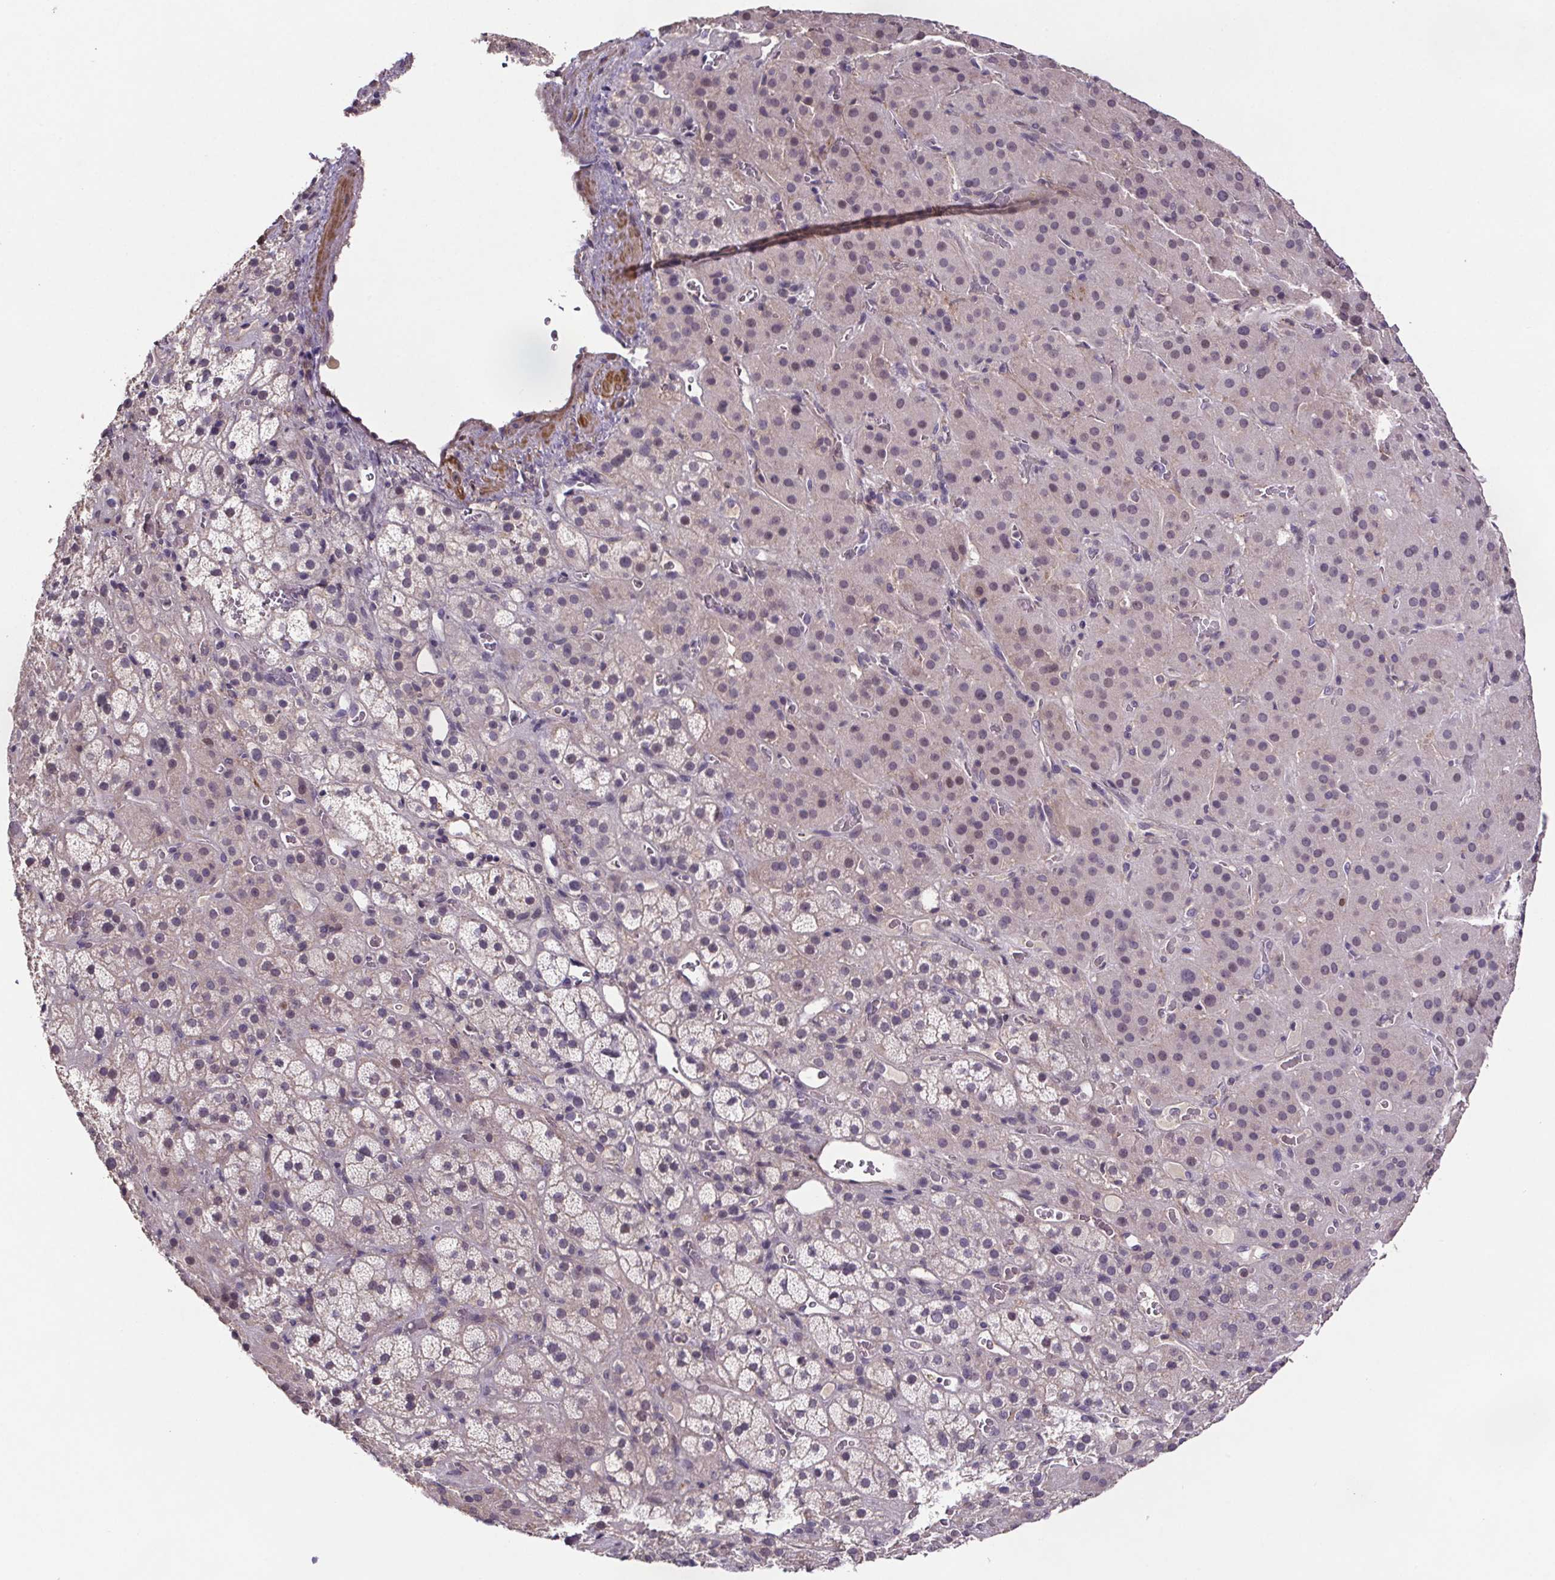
{"staining": {"intensity": "negative", "quantity": "none", "location": "none"}, "tissue": "adrenal gland", "cell_type": "Glandular cells", "image_type": "normal", "snomed": [{"axis": "morphology", "description": "Normal tissue, NOS"}, {"axis": "topography", "description": "Adrenal gland"}], "caption": "IHC of normal human adrenal gland exhibits no positivity in glandular cells. (DAB (3,3'-diaminobenzidine) IHC visualized using brightfield microscopy, high magnification).", "gene": "CLN3", "patient": {"sex": "male", "age": 57}}